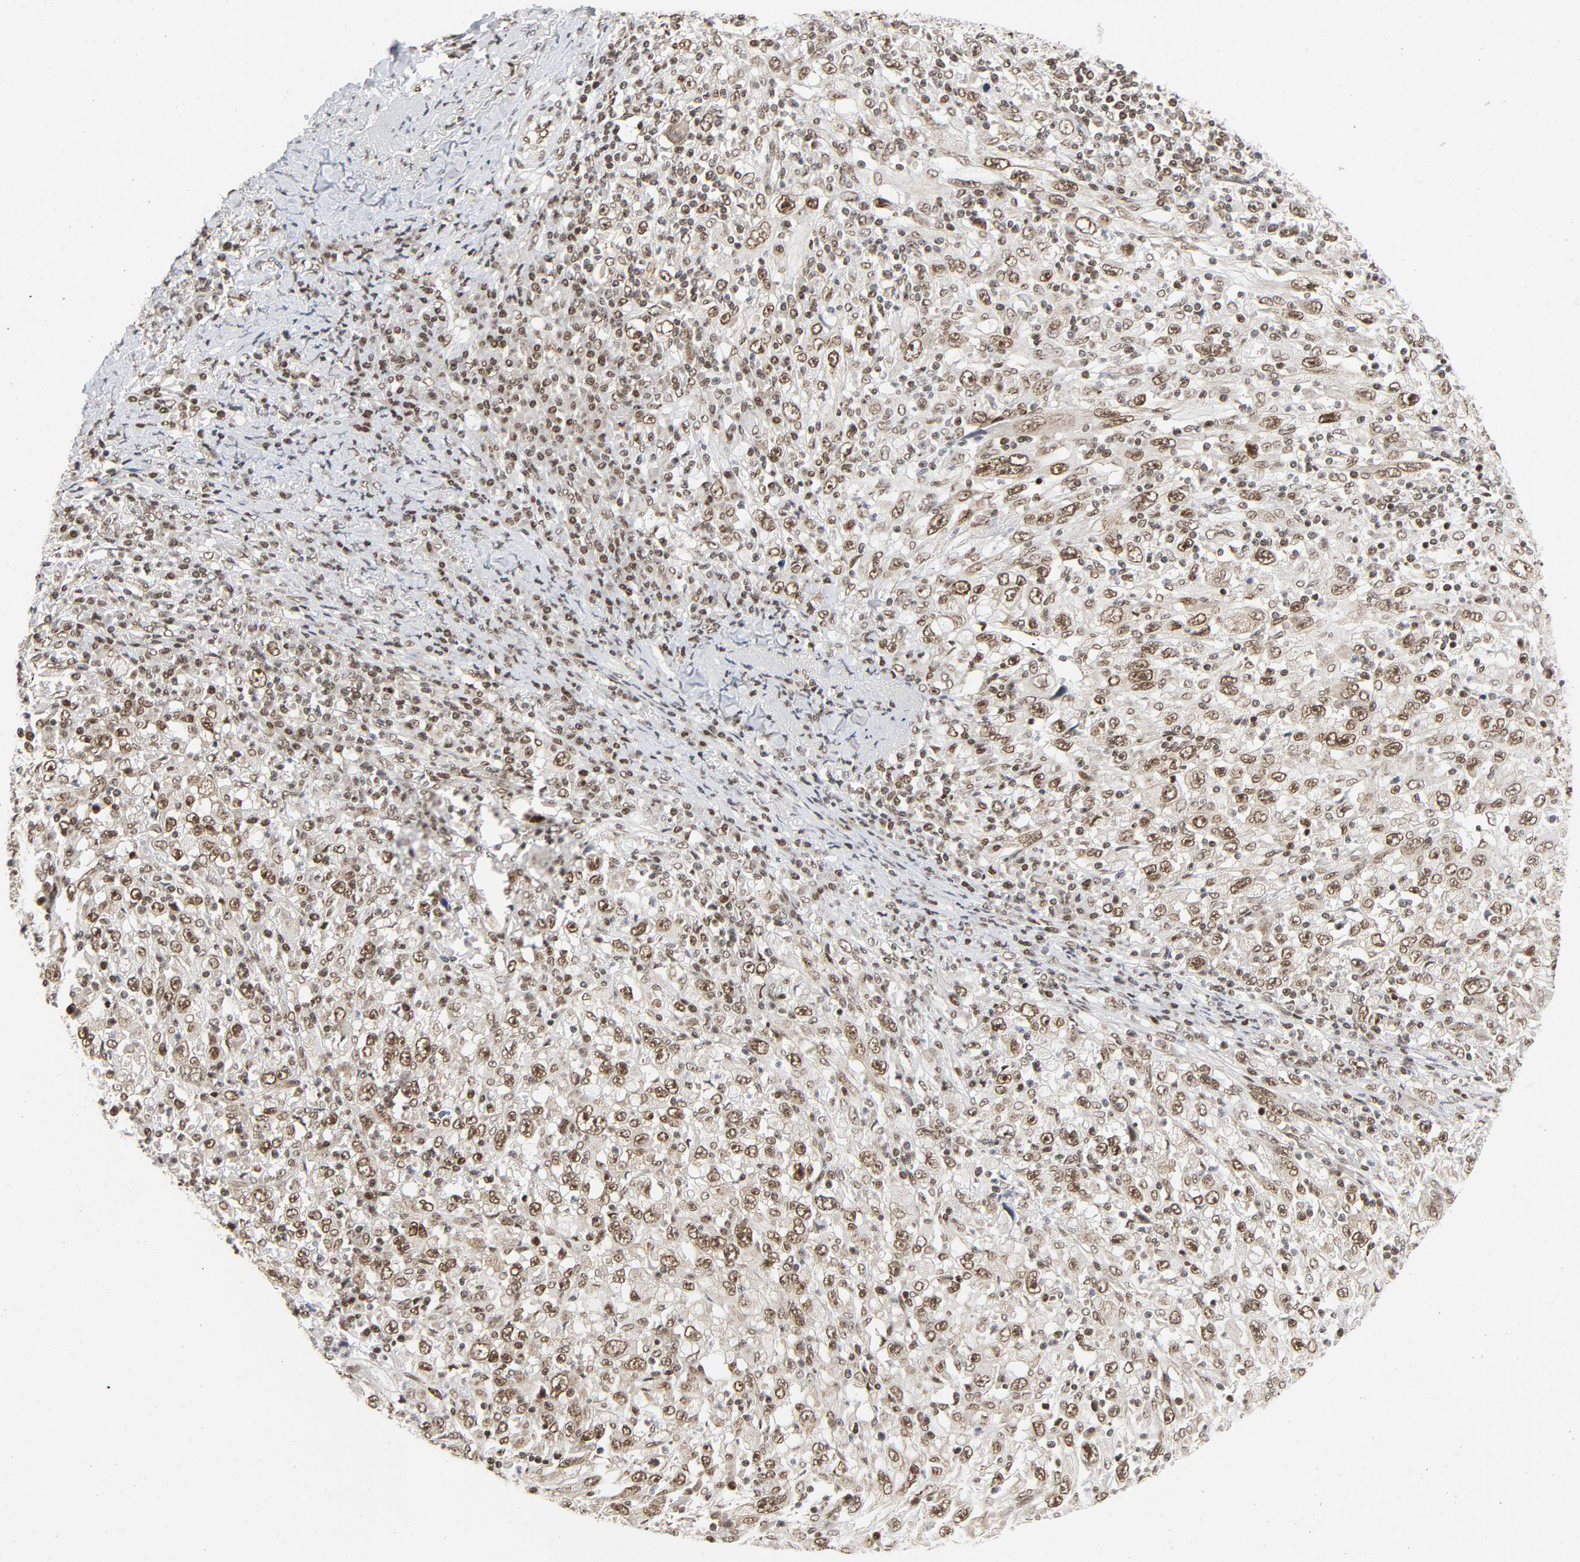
{"staining": {"intensity": "moderate", "quantity": ">75%", "location": "nuclear"}, "tissue": "melanoma", "cell_type": "Tumor cells", "image_type": "cancer", "snomed": [{"axis": "morphology", "description": "Malignant melanoma, Metastatic site"}, {"axis": "topography", "description": "Skin"}], "caption": "DAB immunohistochemical staining of melanoma reveals moderate nuclear protein expression in about >75% of tumor cells. (DAB (3,3'-diaminobenzidine) IHC with brightfield microscopy, high magnification).", "gene": "ERCC1", "patient": {"sex": "female", "age": 56}}